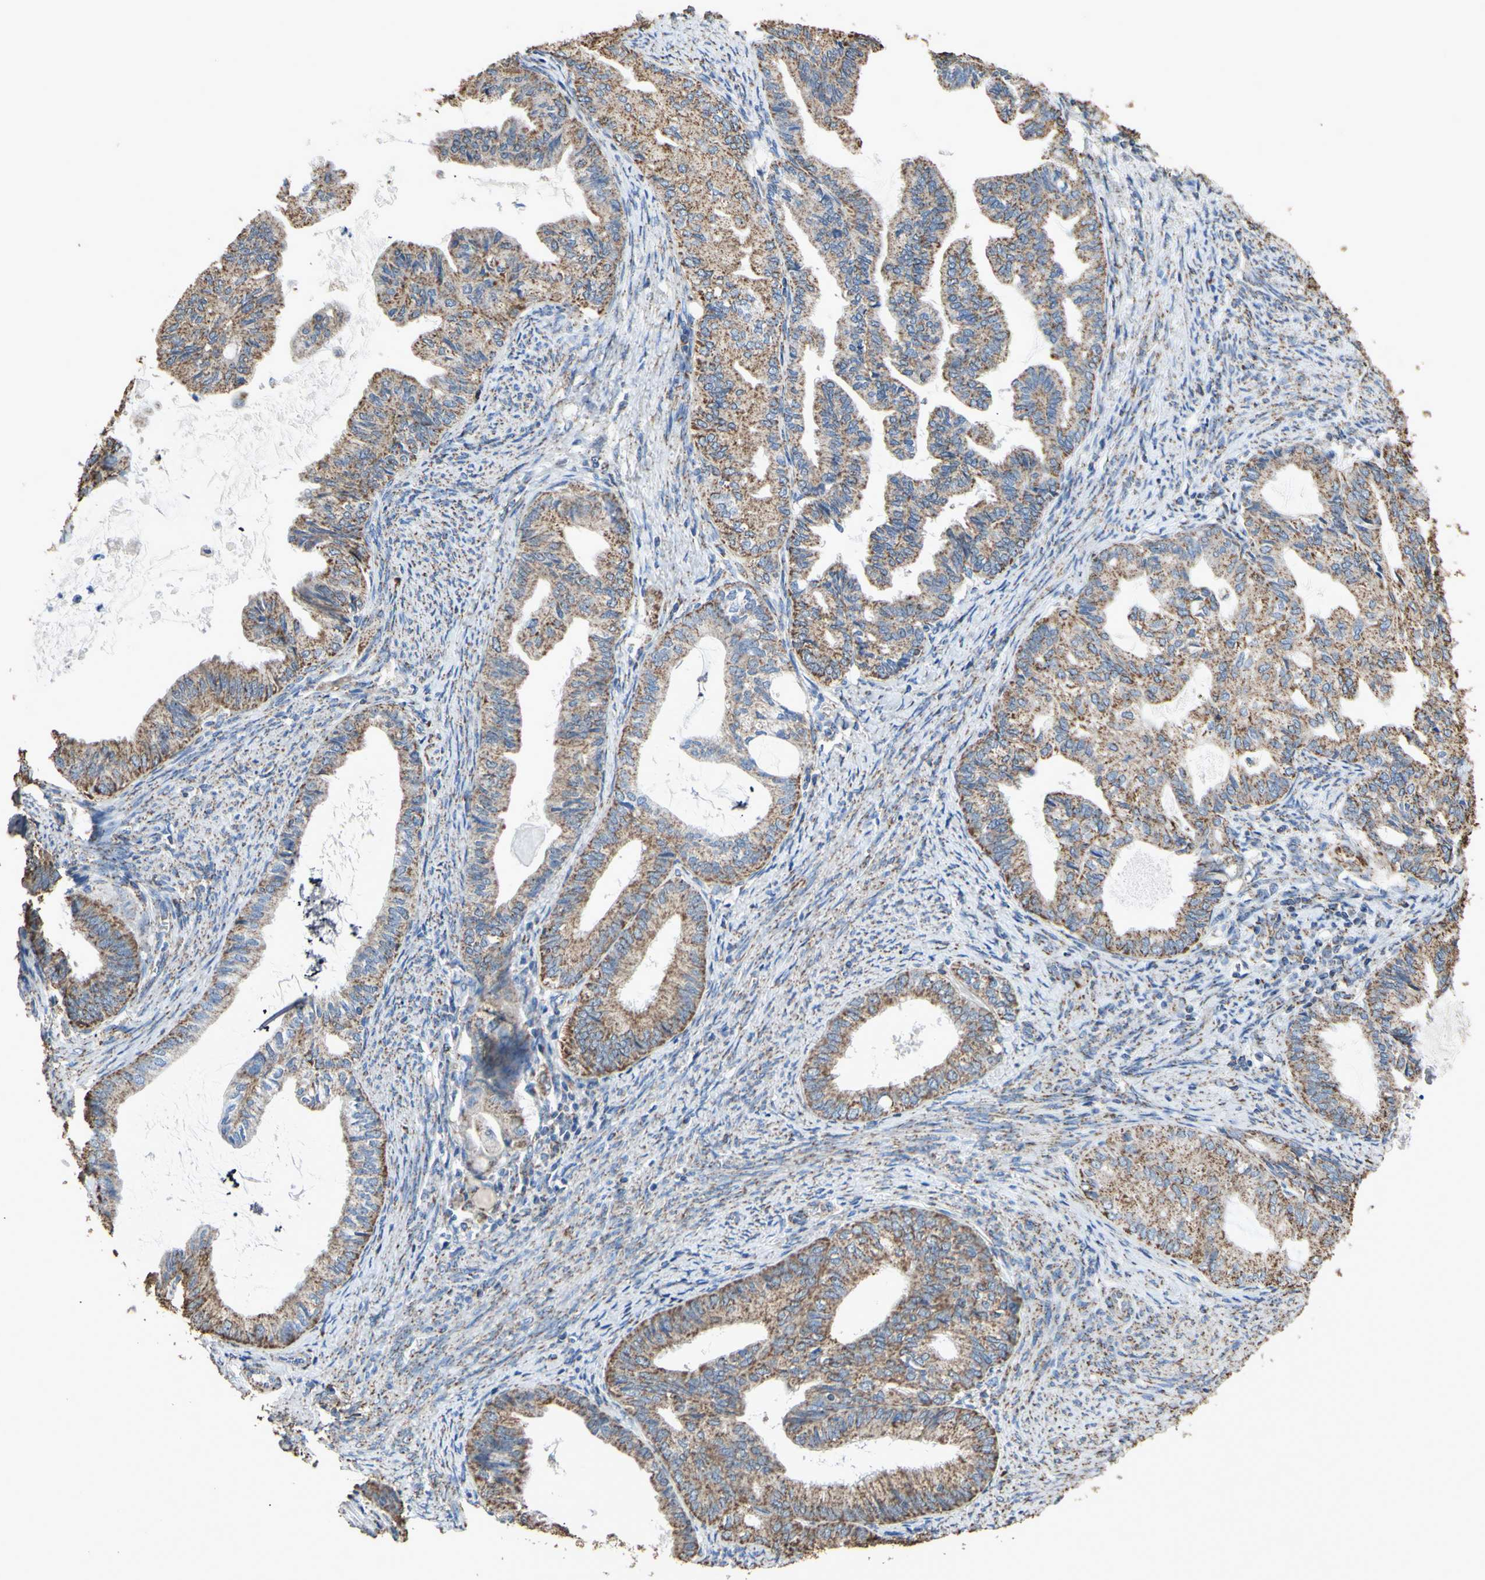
{"staining": {"intensity": "moderate", "quantity": "25%-75%", "location": "cytoplasmic/membranous"}, "tissue": "endometrial cancer", "cell_type": "Tumor cells", "image_type": "cancer", "snomed": [{"axis": "morphology", "description": "Adenocarcinoma, NOS"}, {"axis": "topography", "description": "Endometrium"}], "caption": "Endometrial adenocarcinoma stained for a protein exhibits moderate cytoplasmic/membranous positivity in tumor cells.", "gene": "CMKLR2", "patient": {"sex": "female", "age": 86}}